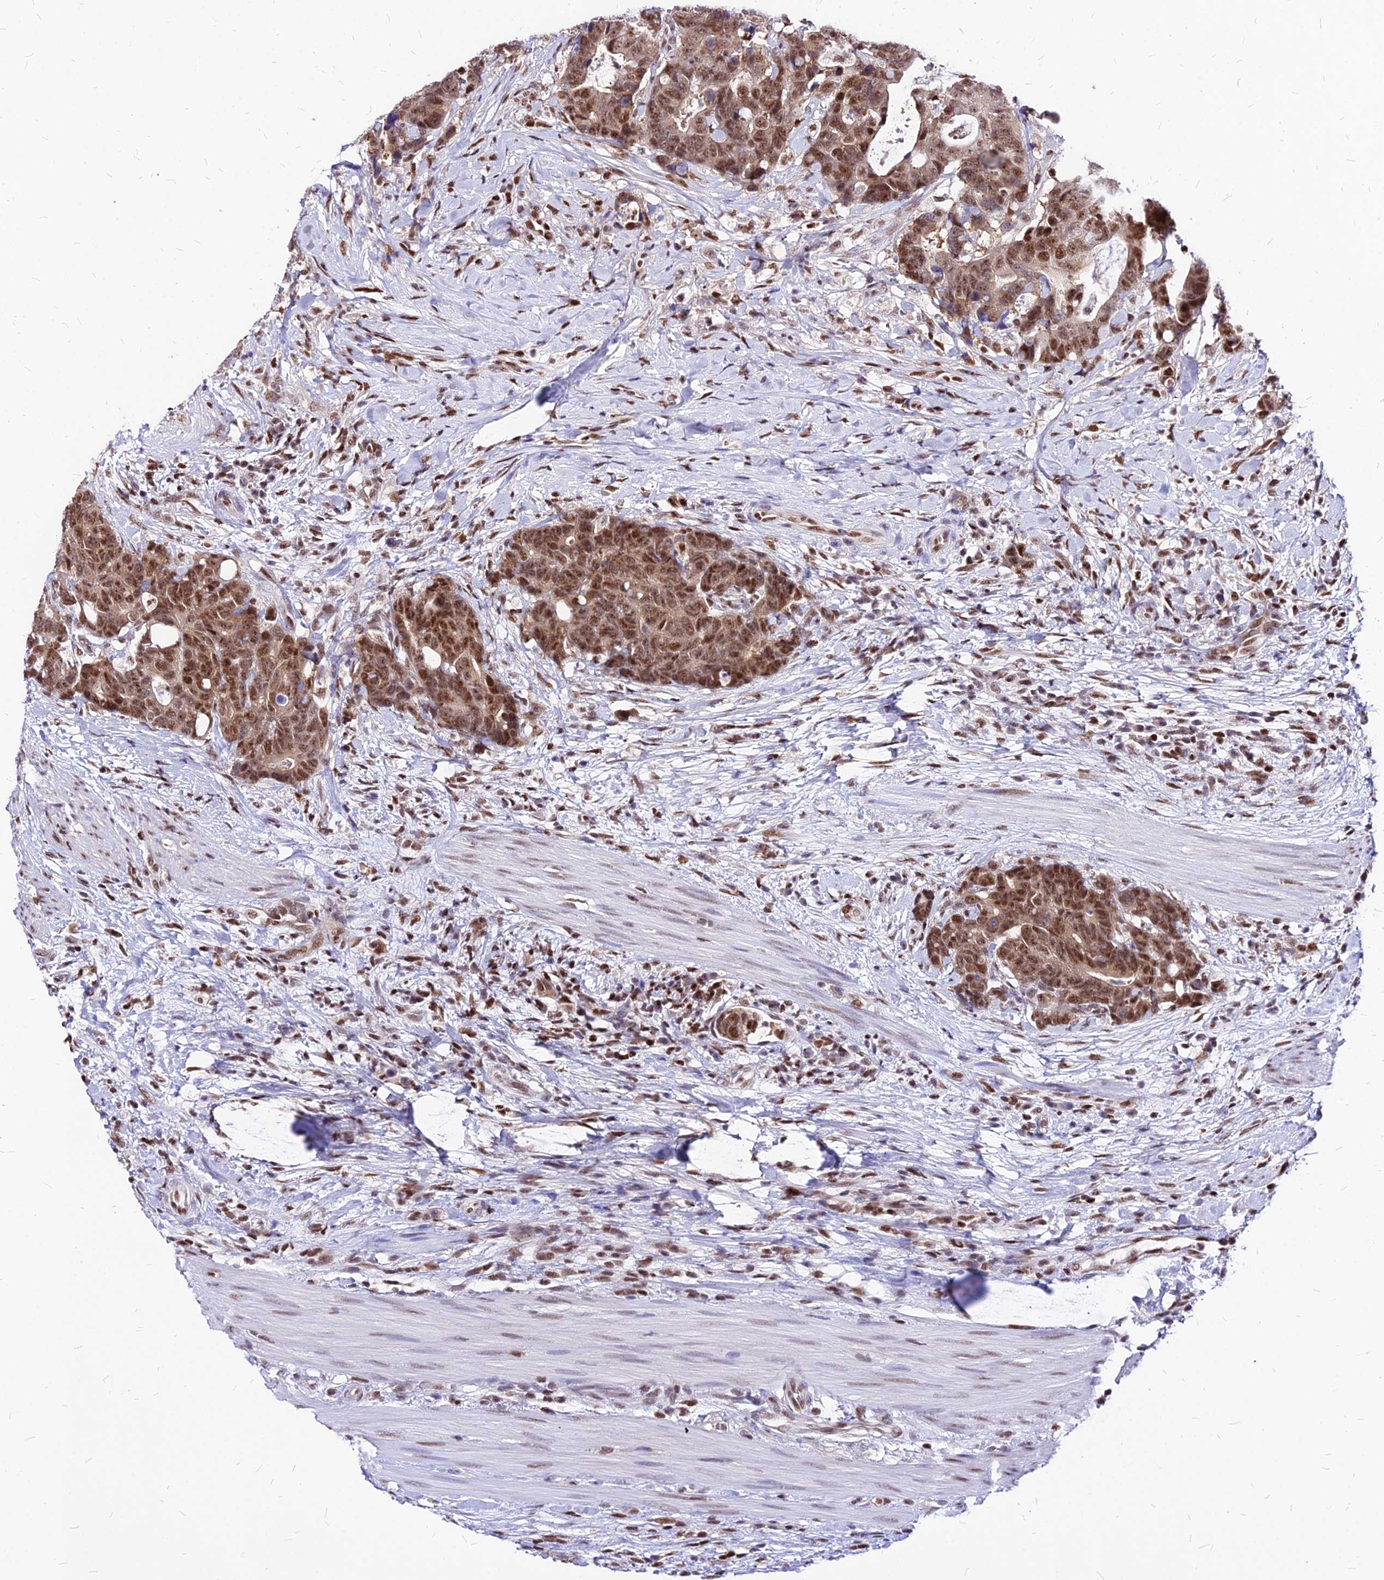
{"staining": {"intensity": "moderate", "quantity": ">75%", "location": "nuclear"}, "tissue": "colorectal cancer", "cell_type": "Tumor cells", "image_type": "cancer", "snomed": [{"axis": "morphology", "description": "Adenocarcinoma, NOS"}, {"axis": "topography", "description": "Colon"}], "caption": "This image reveals IHC staining of human adenocarcinoma (colorectal), with medium moderate nuclear positivity in about >75% of tumor cells.", "gene": "PAXX", "patient": {"sex": "female", "age": 82}}